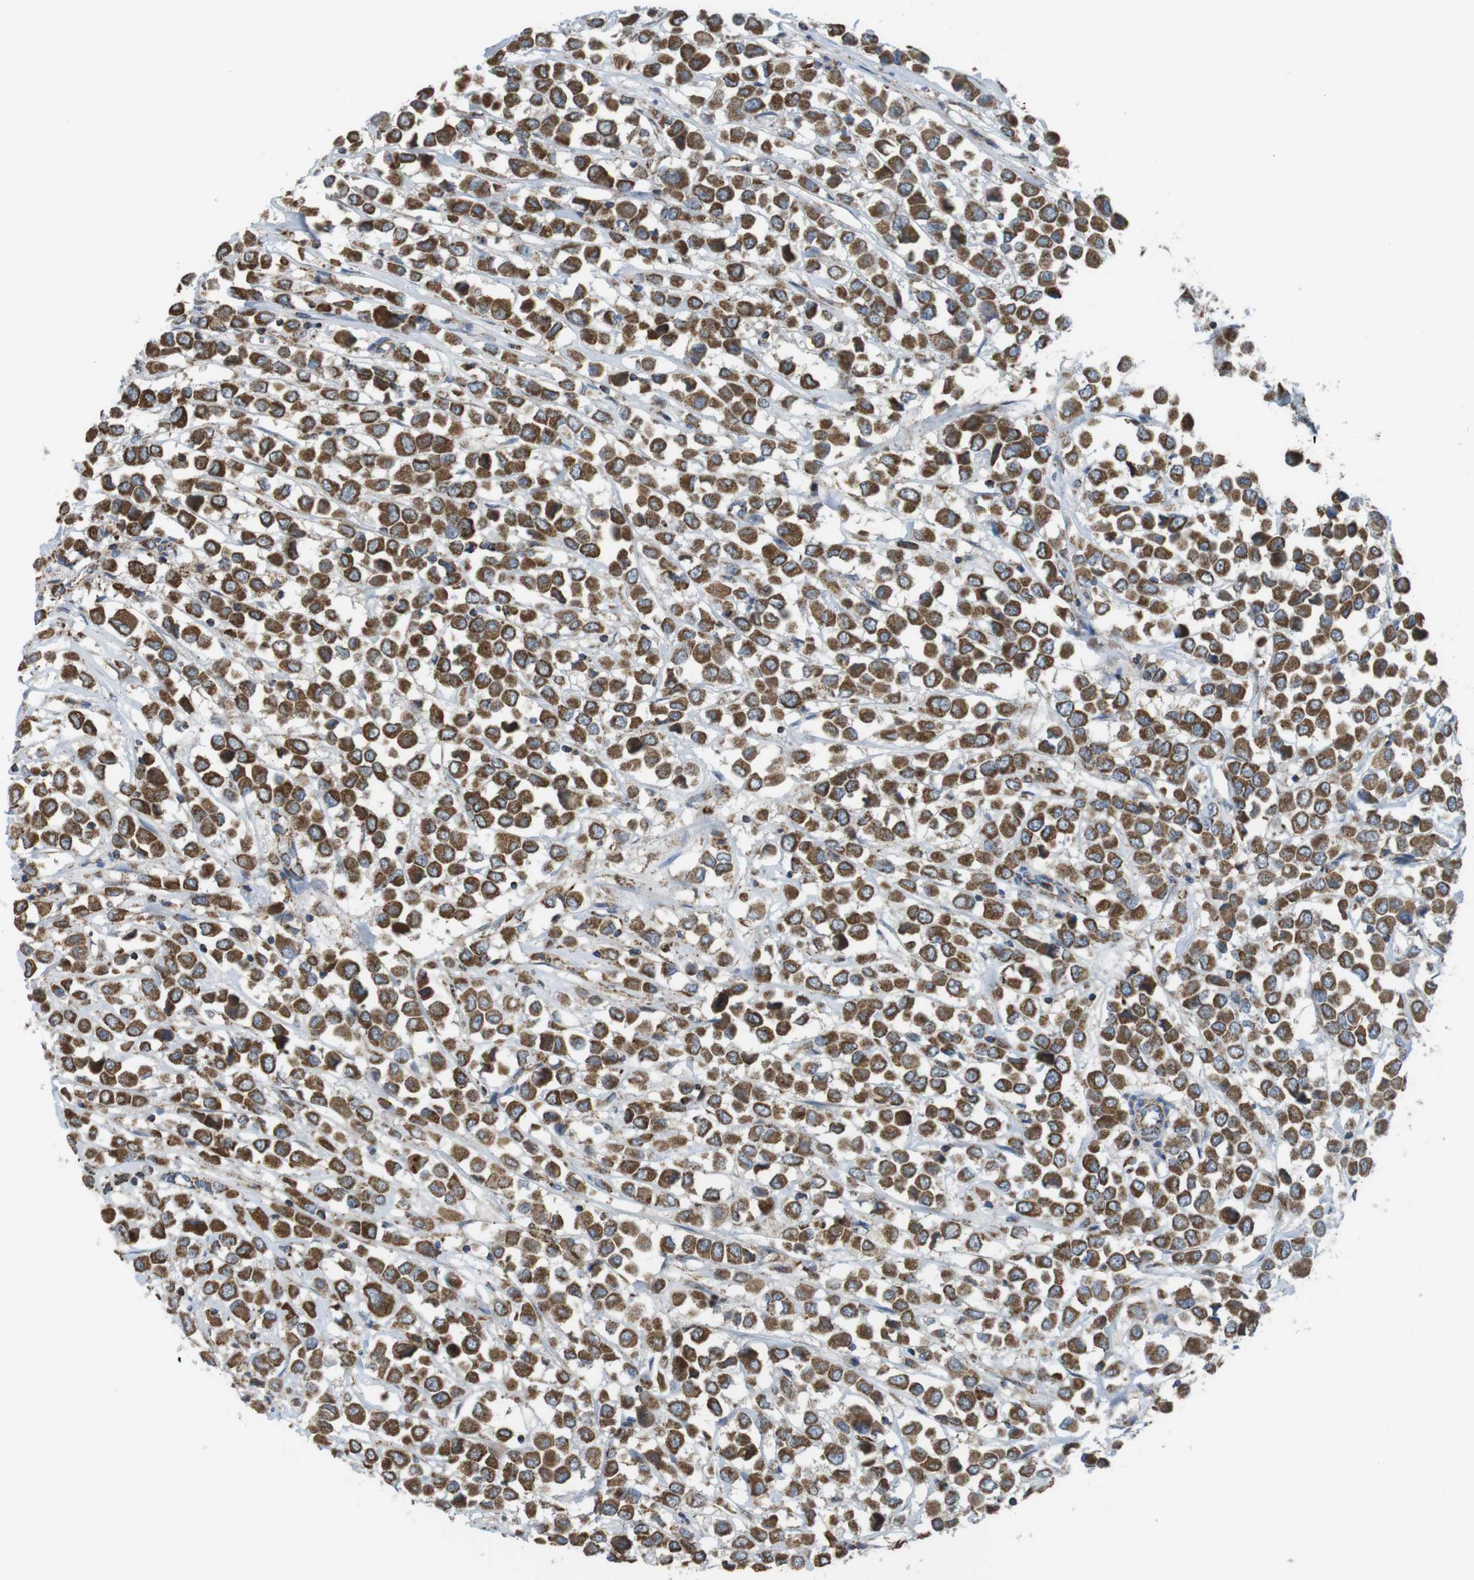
{"staining": {"intensity": "strong", "quantity": ">75%", "location": "cytoplasmic/membranous"}, "tissue": "breast cancer", "cell_type": "Tumor cells", "image_type": "cancer", "snomed": [{"axis": "morphology", "description": "Duct carcinoma"}, {"axis": "topography", "description": "Breast"}], "caption": "IHC (DAB) staining of human breast intraductal carcinoma reveals strong cytoplasmic/membranous protein expression in about >75% of tumor cells.", "gene": "GRIK2", "patient": {"sex": "female", "age": 61}}